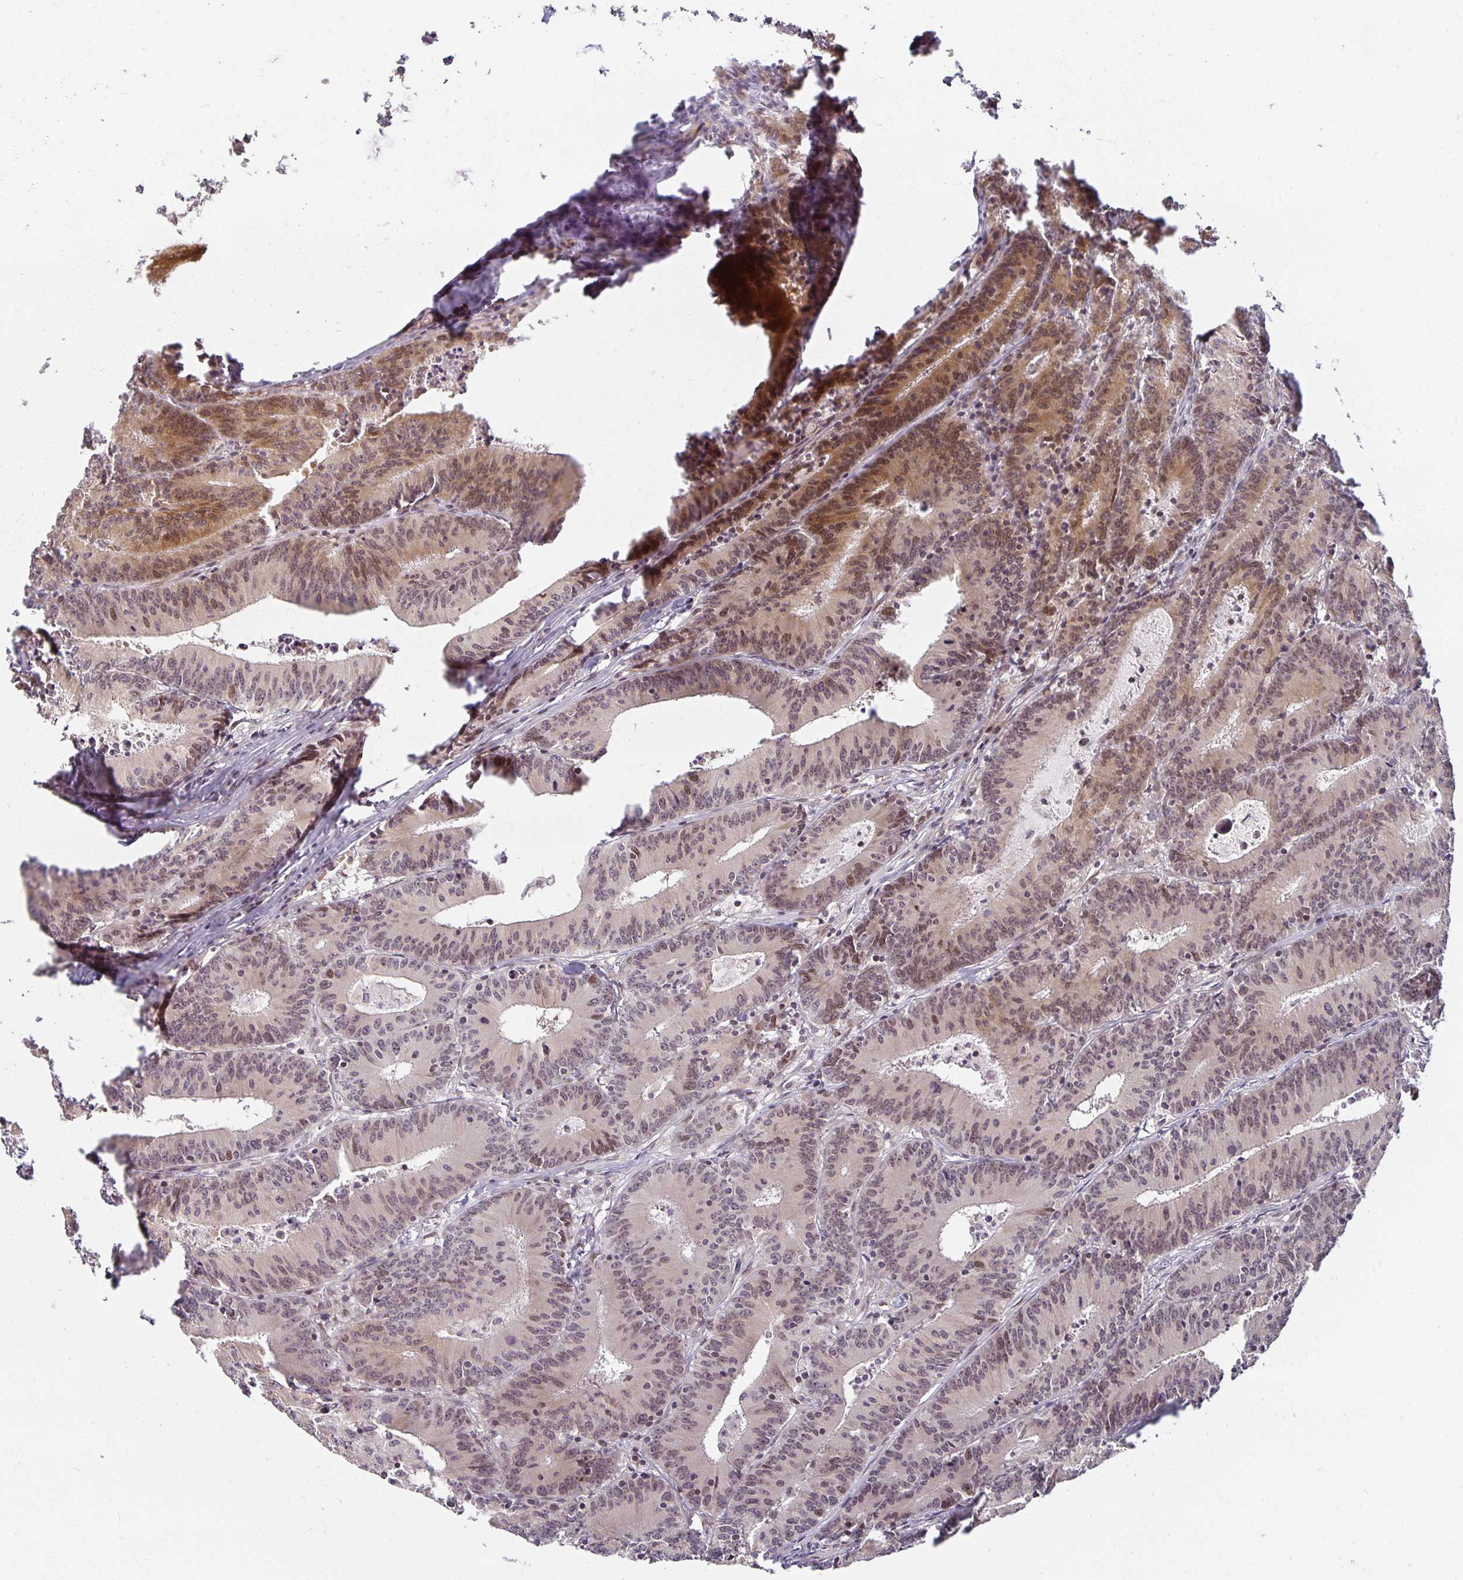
{"staining": {"intensity": "weak", "quantity": "25%-75%", "location": "cytoplasmic/membranous,nuclear"}, "tissue": "colorectal cancer", "cell_type": "Tumor cells", "image_type": "cancer", "snomed": [{"axis": "morphology", "description": "Adenocarcinoma, NOS"}, {"axis": "topography", "description": "Colon"}], "caption": "Adenocarcinoma (colorectal) stained with IHC demonstrates weak cytoplasmic/membranous and nuclear staining in about 25%-75% of tumor cells. Ihc stains the protein in brown and the nuclei are stained blue.", "gene": "EHF", "patient": {"sex": "female", "age": 78}}